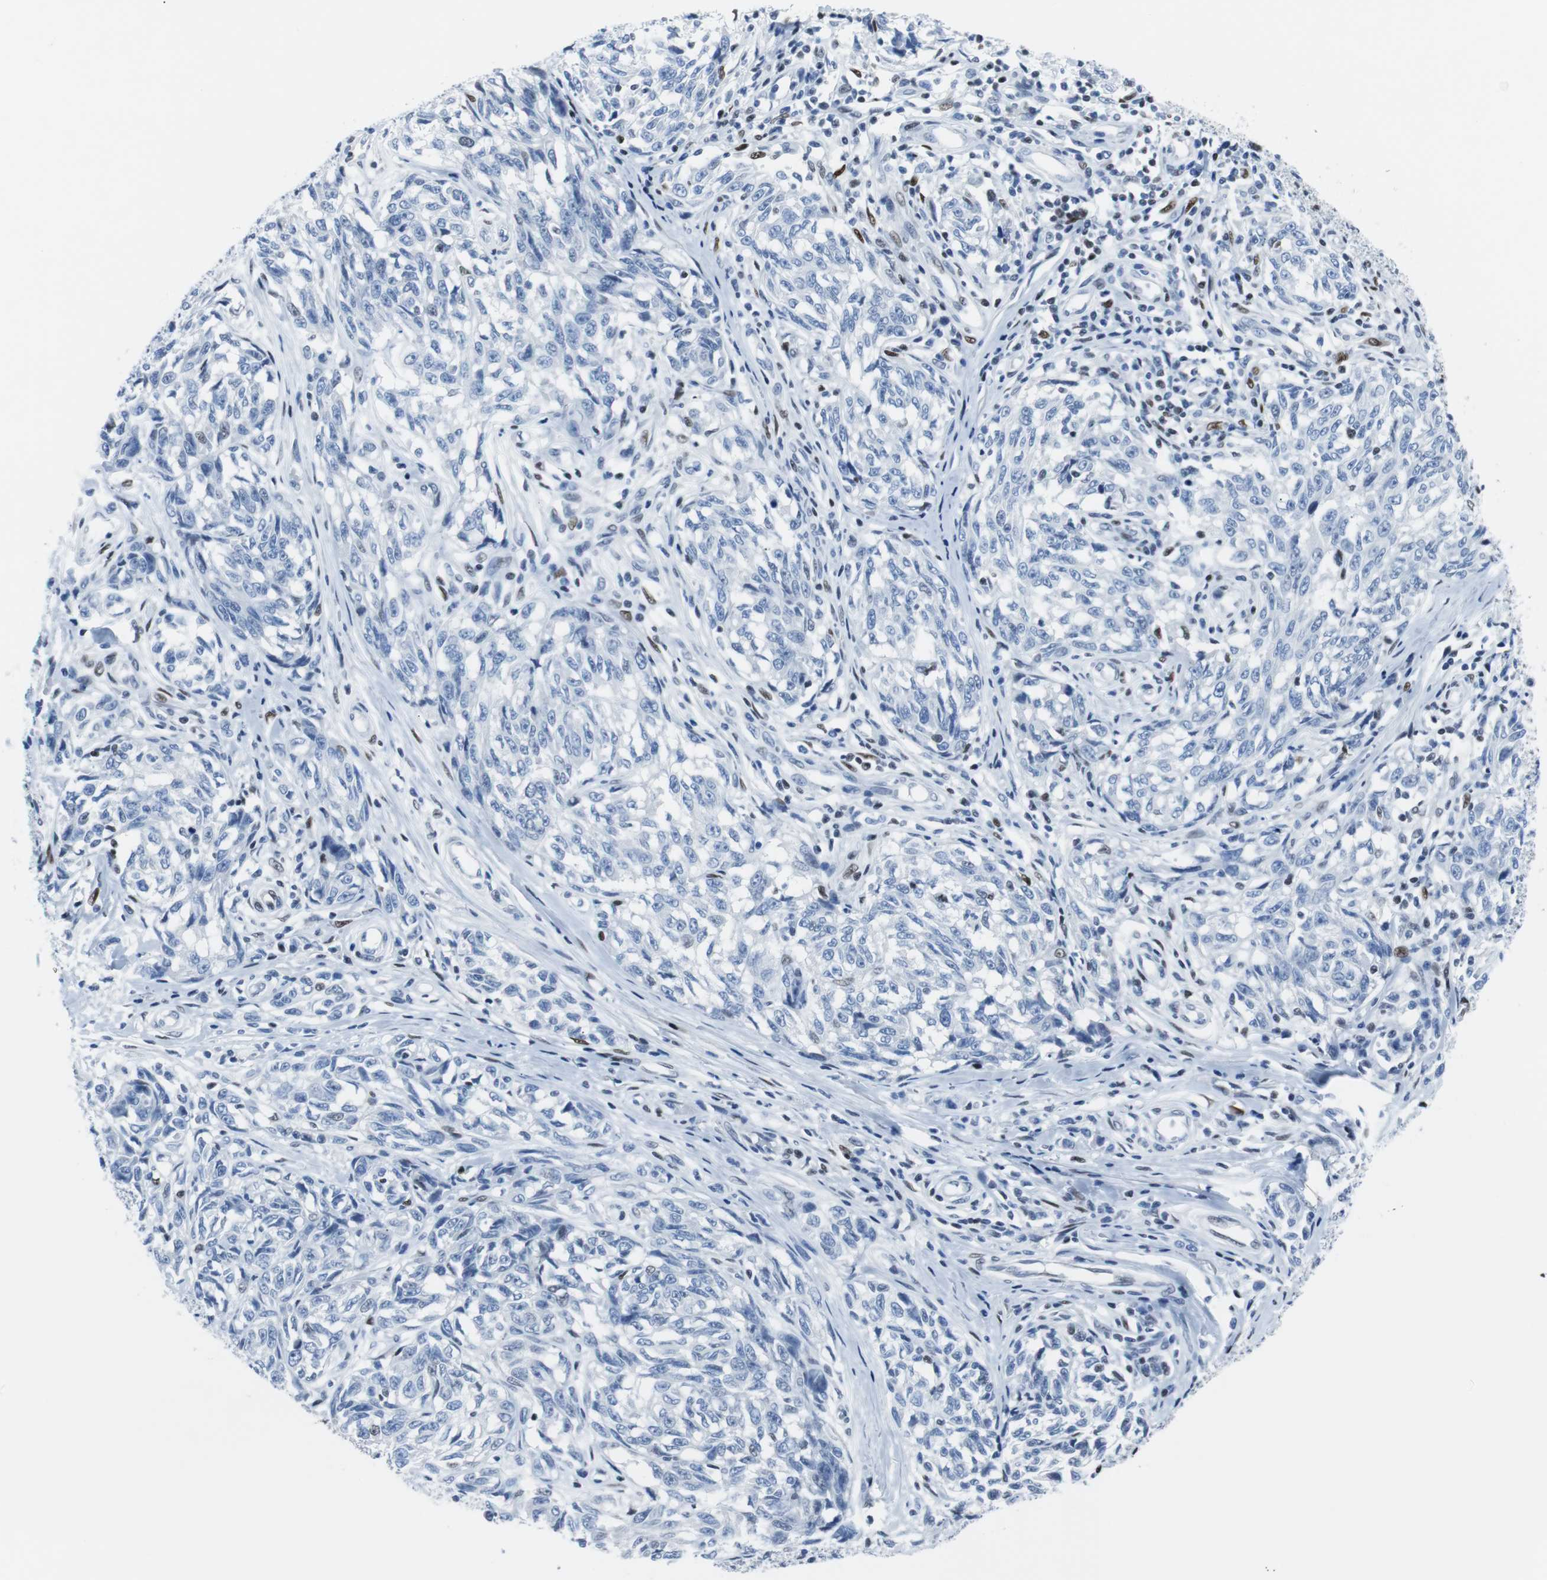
{"staining": {"intensity": "negative", "quantity": "none", "location": "none"}, "tissue": "melanoma", "cell_type": "Tumor cells", "image_type": "cancer", "snomed": [{"axis": "morphology", "description": "Malignant melanoma, NOS"}, {"axis": "topography", "description": "Skin"}], "caption": "This is a photomicrograph of immunohistochemistry (IHC) staining of melanoma, which shows no expression in tumor cells.", "gene": "JUN", "patient": {"sex": "female", "age": 64}}